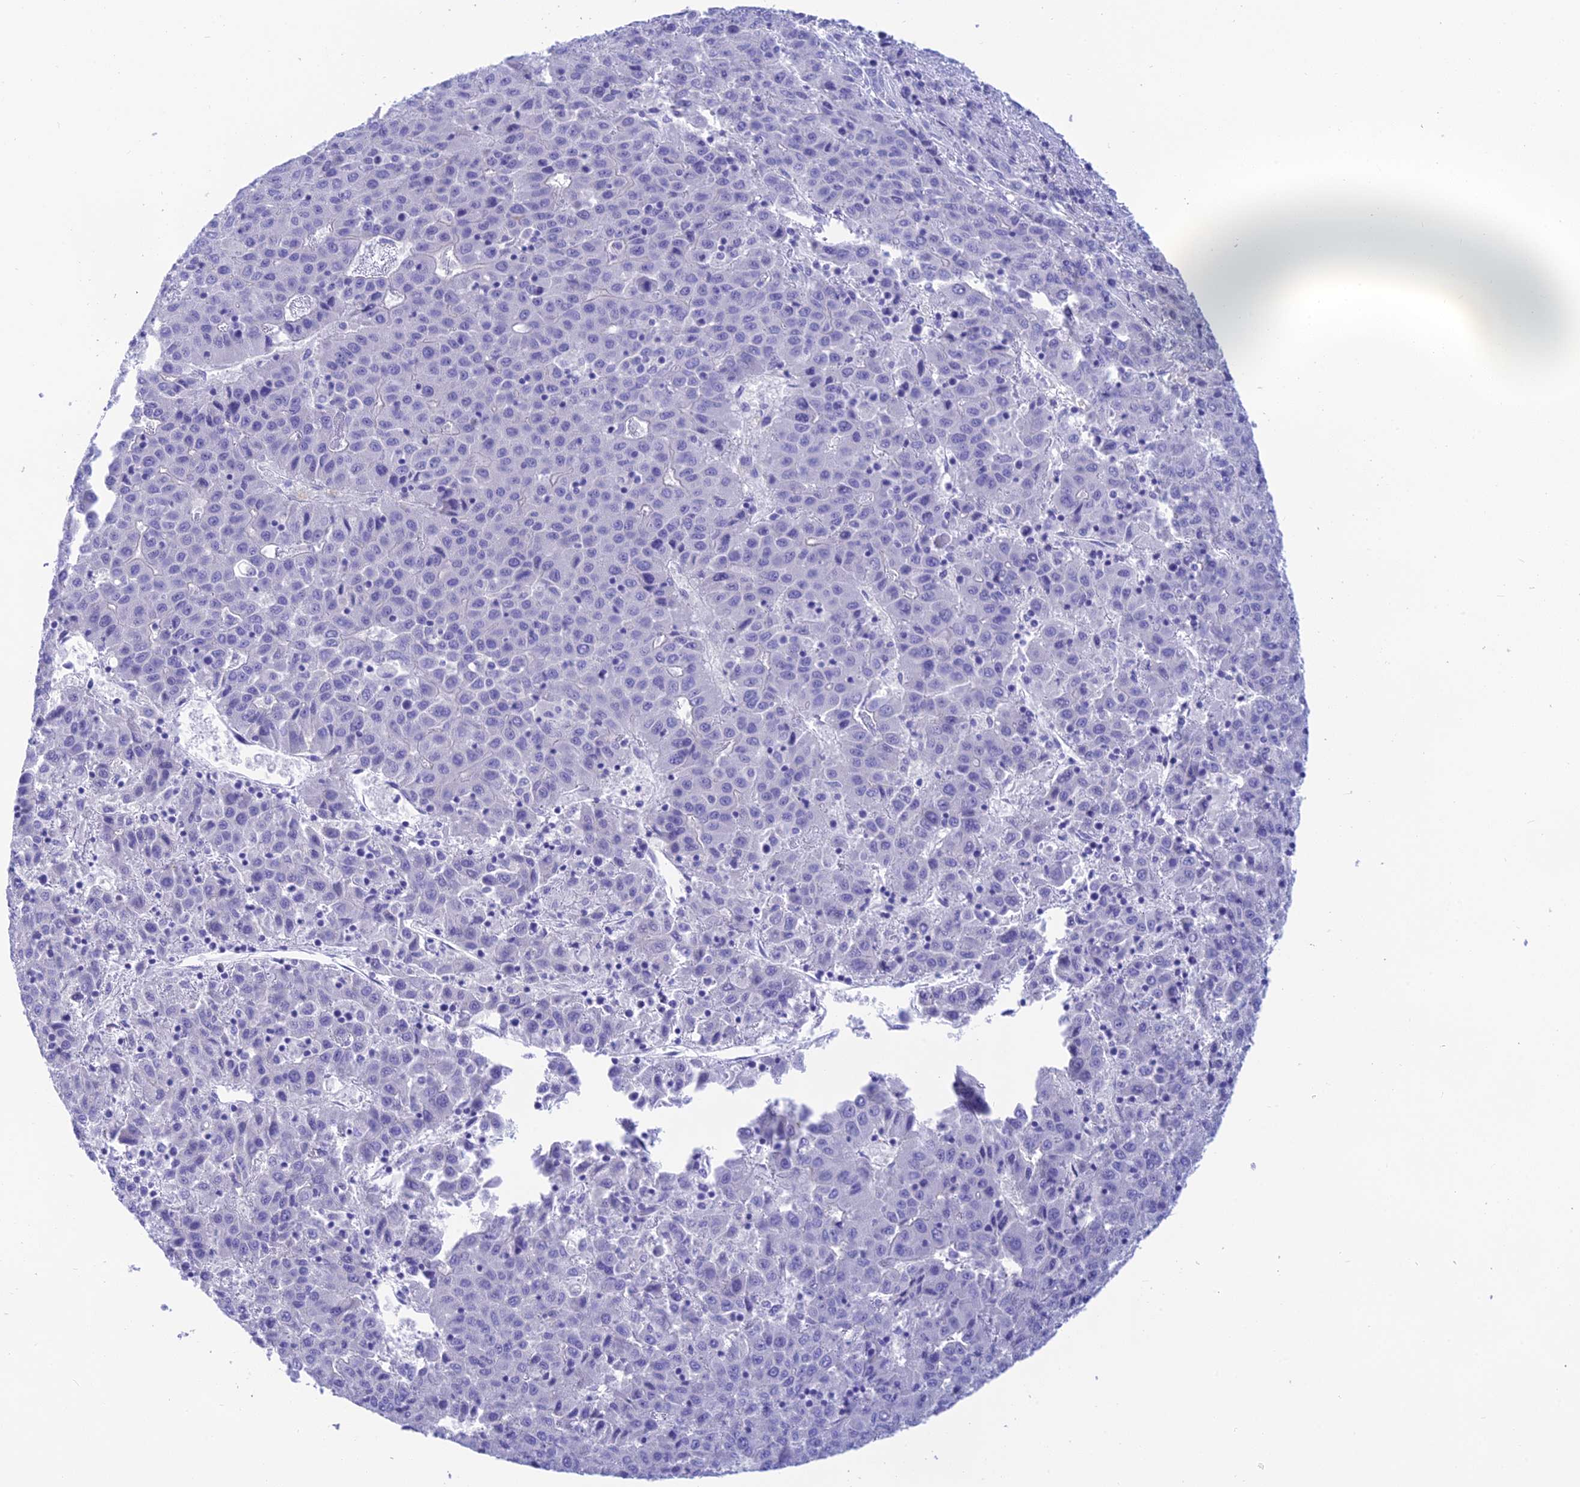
{"staining": {"intensity": "negative", "quantity": "none", "location": "none"}, "tissue": "liver cancer", "cell_type": "Tumor cells", "image_type": "cancer", "snomed": [{"axis": "morphology", "description": "Carcinoma, Hepatocellular, NOS"}, {"axis": "topography", "description": "Liver"}], "caption": "The immunohistochemistry photomicrograph has no significant staining in tumor cells of liver cancer (hepatocellular carcinoma) tissue. (Stains: DAB (3,3'-diaminobenzidine) immunohistochemistry with hematoxylin counter stain, Microscopy: brightfield microscopy at high magnification).", "gene": "KDELR3", "patient": {"sex": "female", "age": 53}}